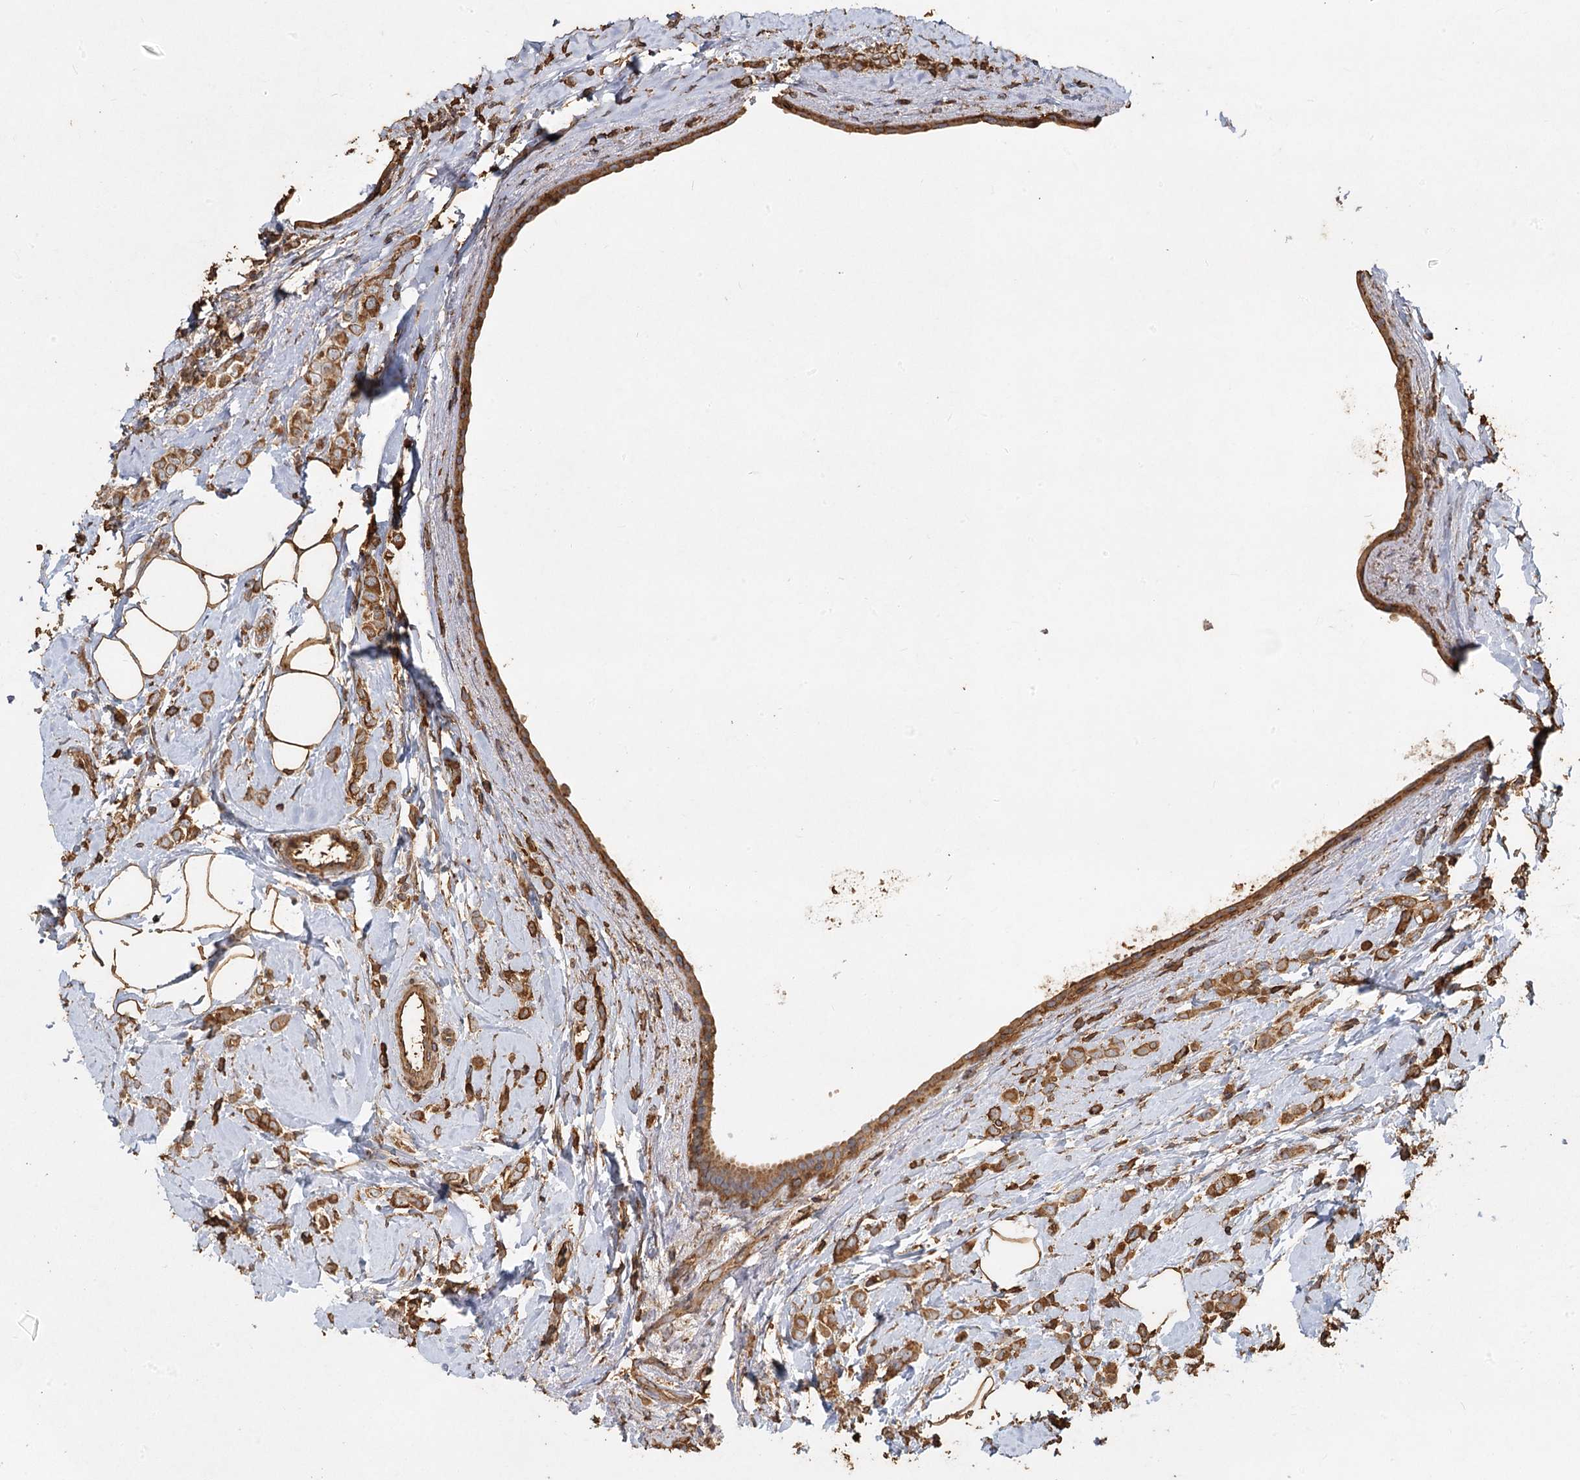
{"staining": {"intensity": "moderate", "quantity": ">75%", "location": "cytoplasmic/membranous"}, "tissue": "breast cancer", "cell_type": "Tumor cells", "image_type": "cancer", "snomed": [{"axis": "morphology", "description": "Lobular carcinoma"}, {"axis": "topography", "description": "Breast"}], "caption": "A medium amount of moderate cytoplasmic/membranous expression is present in approximately >75% of tumor cells in lobular carcinoma (breast) tissue.", "gene": "PIK3C2A", "patient": {"sex": "female", "age": 47}}